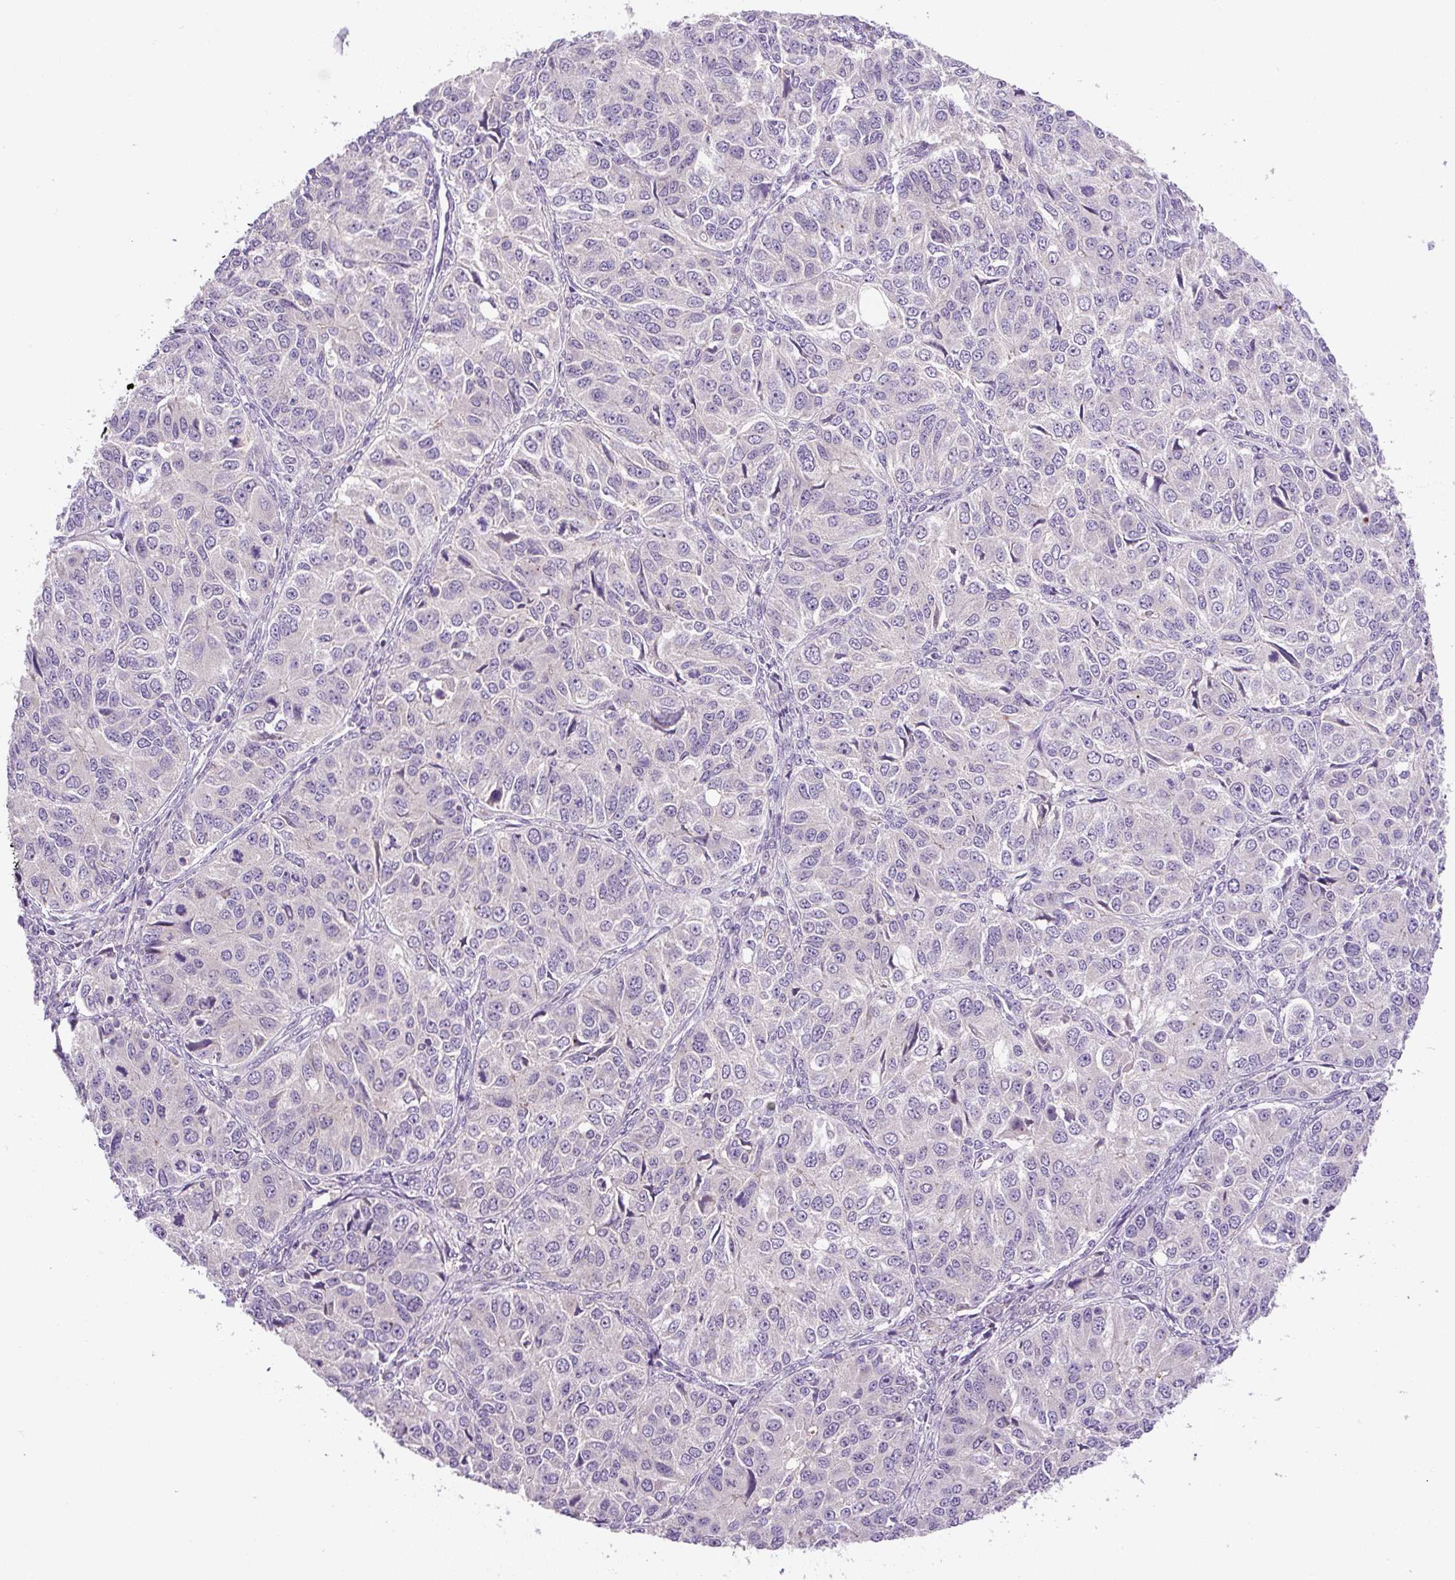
{"staining": {"intensity": "negative", "quantity": "none", "location": "none"}, "tissue": "ovarian cancer", "cell_type": "Tumor cells", "image_type": "cancer", "snomed": [{"axis": "morphology", "description": "Carcinoma, endometroid"}, {"axis": "topography", "description": "Ovary"}], "caption": "IHC image of neoplastic tissue: human ovarian cancer (endometroid carcinoma) stained with DAB reveals no significant protein staining in tumor cells. (DAB (3,3'-diaminobenzidine) immunohistochemistry with hematoxylin counter stain).", "gene": "UBL3", "patient": {"sex": "female", "age": 51}}